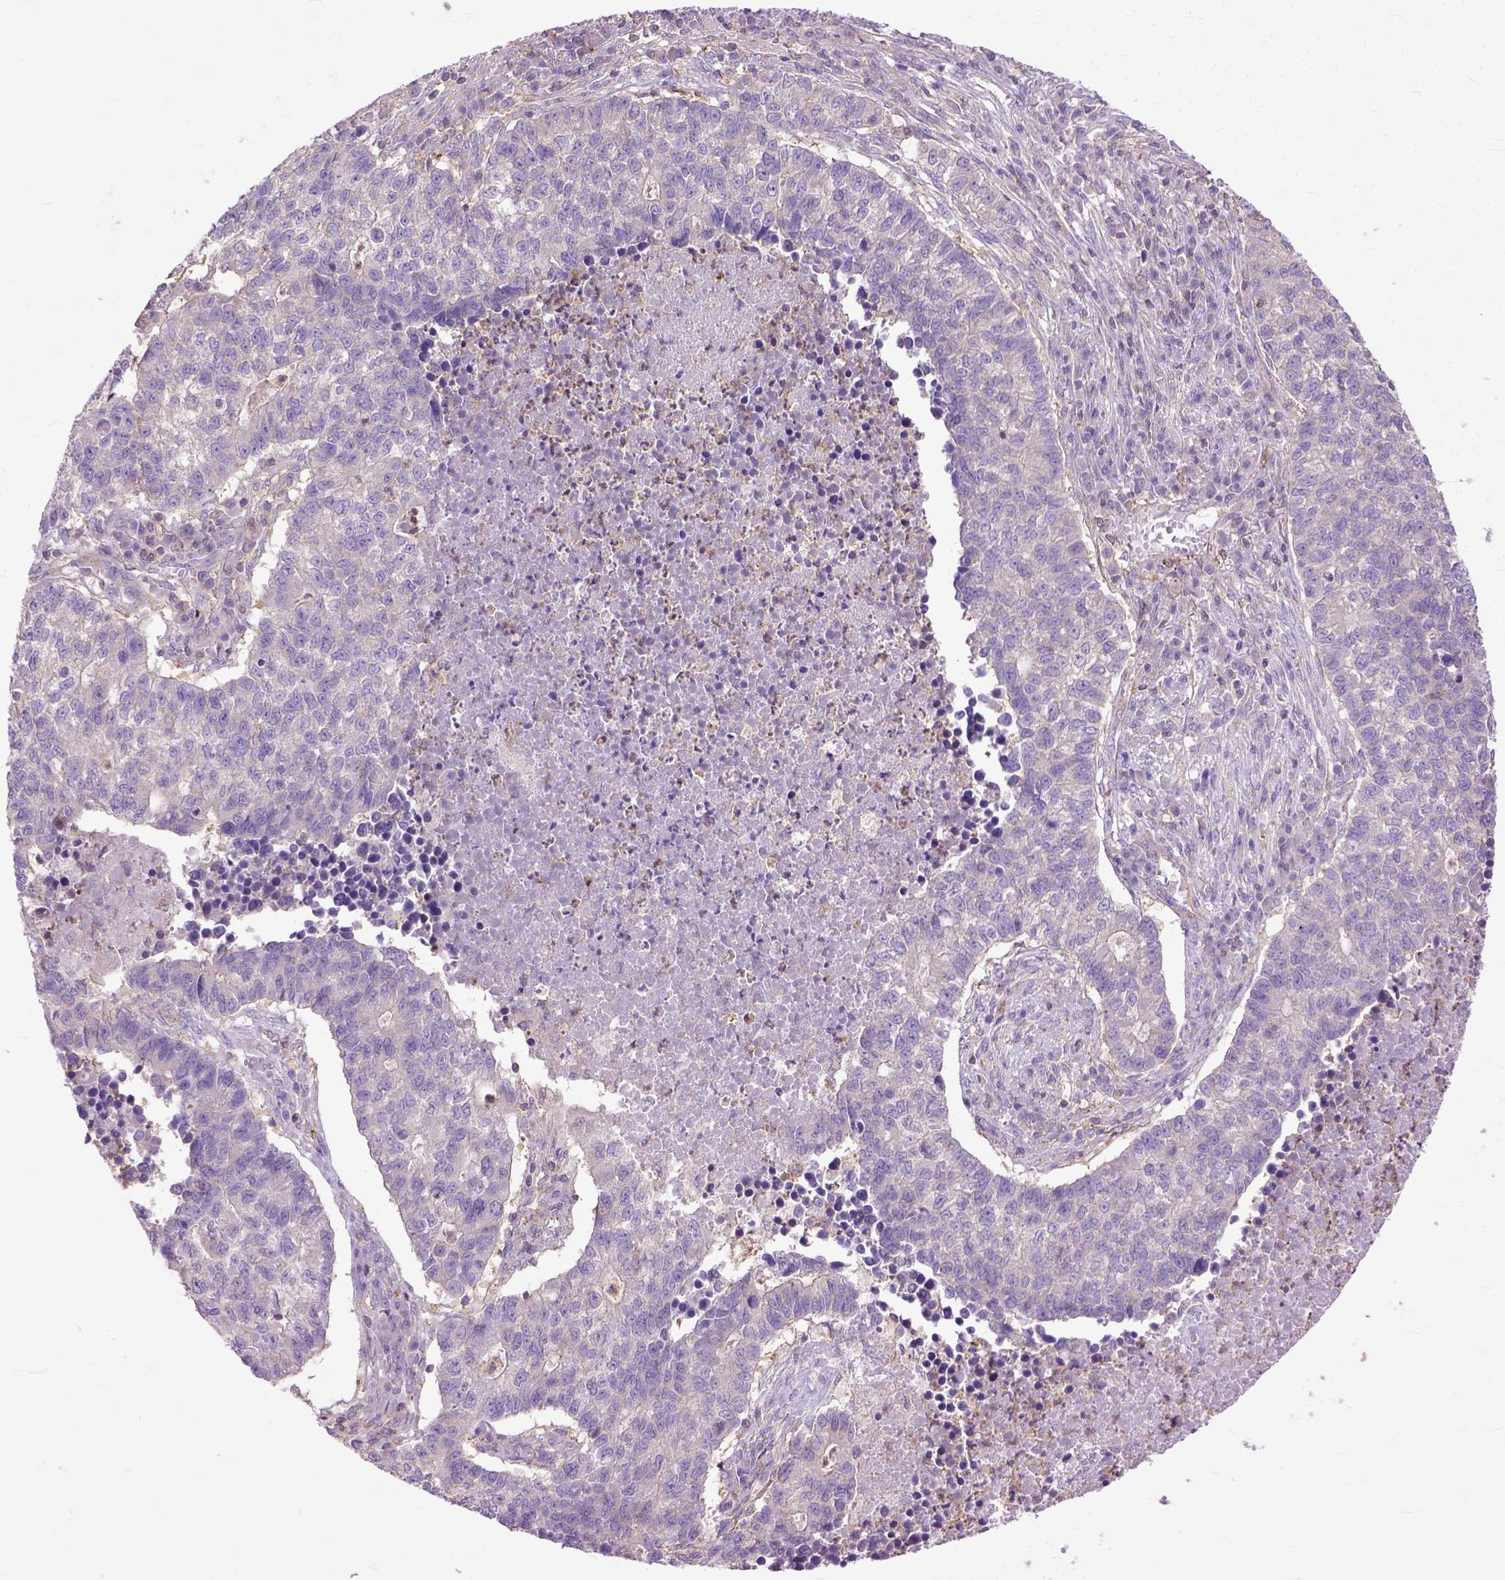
{"staining": {"intensity": "weak", "quantity": "<25%", "location": "cytoplasmic/membranous"}, "tissue": "lung cancer", "cell_type": "Tumor cells", "image_type": "cancer", "snomed": [{"axis": "morphology", "description": "Adenocarcinoma, NOS"}, {"axis": "topography", "description": "Lung"}], "caption": "Tumor cells are negative for protein expression in human lung cancer (adenocarcinoma).", "gene": "NAMPT", "patient": {"sex": "male", "age": 57}}